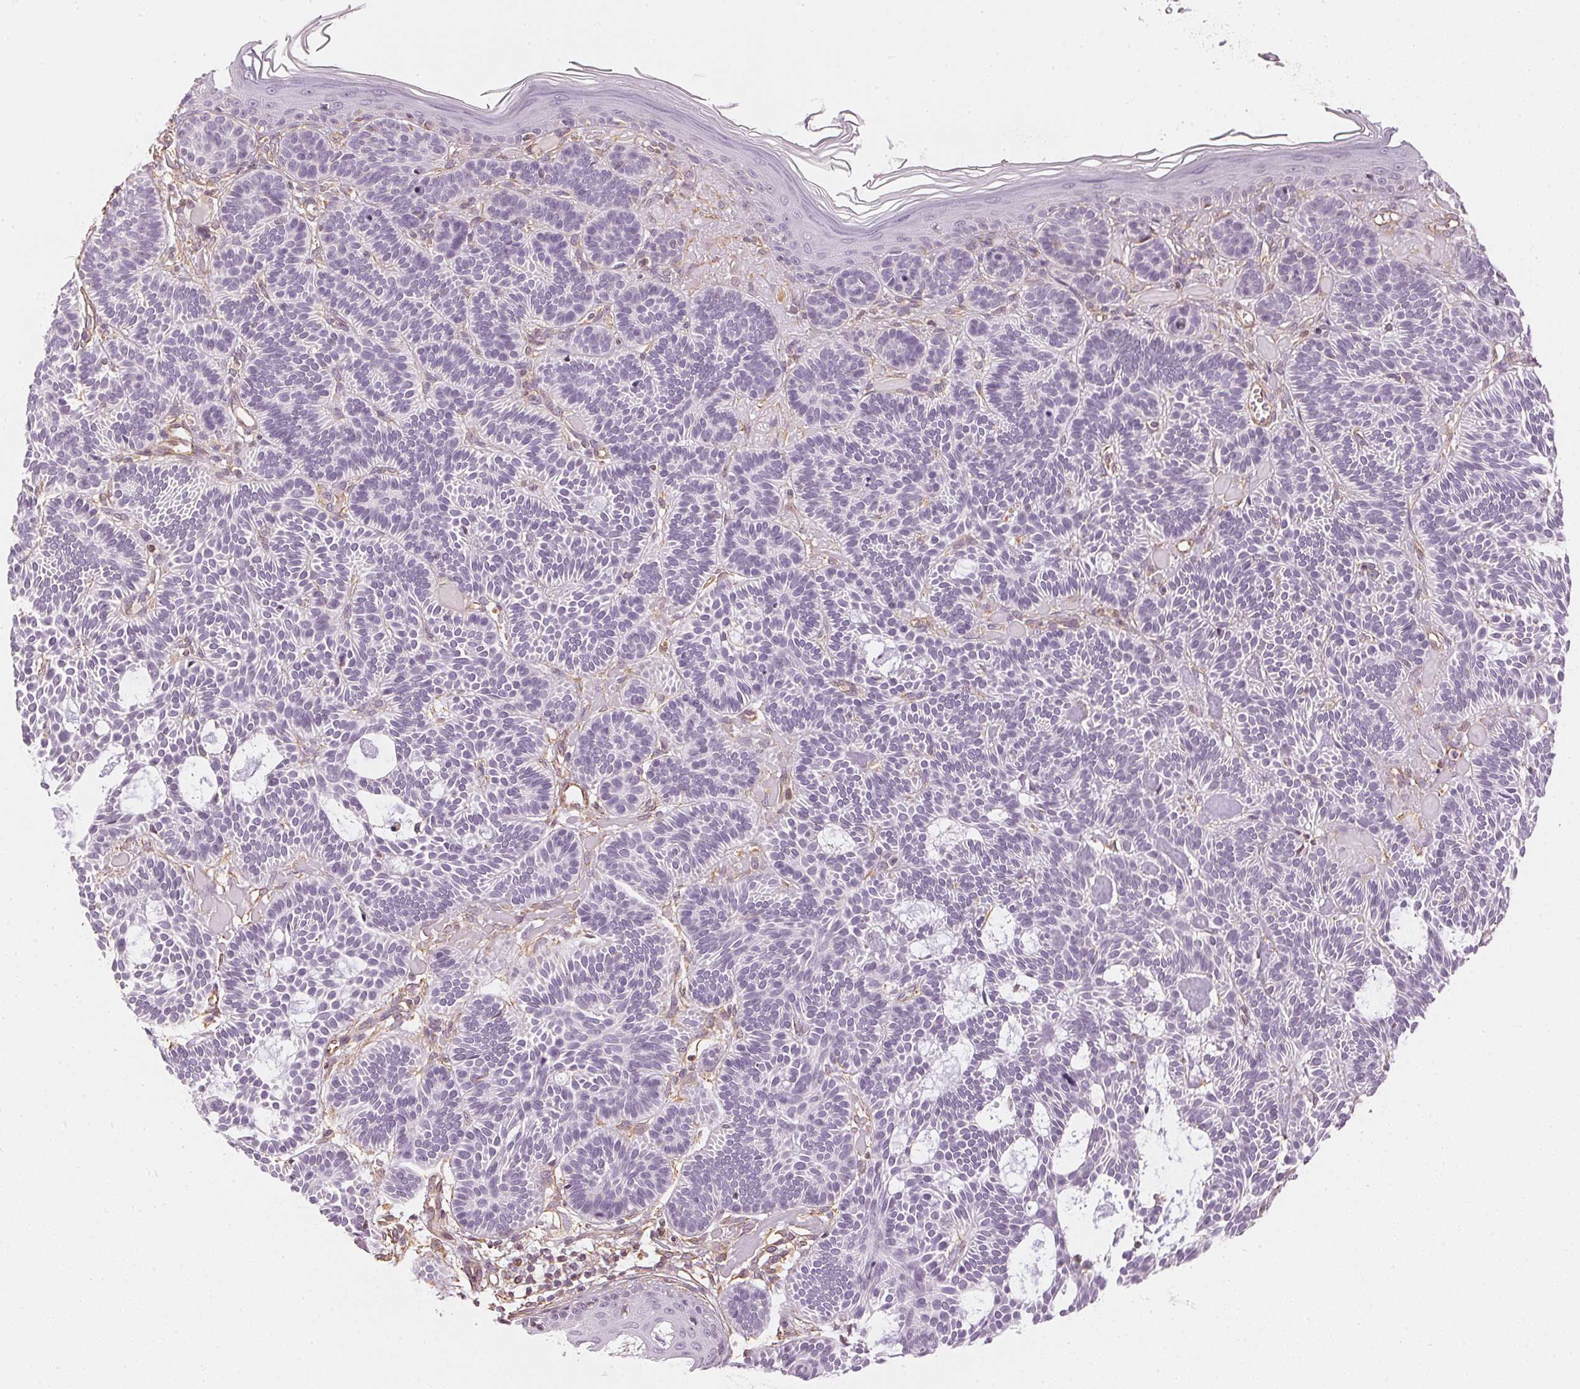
{"staining": {"intensity": "negative", "quantity": "none", "location": "none"}, "tissue": "skin cancer", "cell_type": "Tumor cells", "image_type": "cancer", "snomed": [{"axis": "morphology", "description": "Basal cell carcinoma"}, {"axis": "topography", "description": "Skin"}], "caption": "DAB immunohistochemical staining of skin cancer reveals no significant positivity in tumor cells.", "gene": "APLP1", "patient": {"sex": "male", "age": 85}}